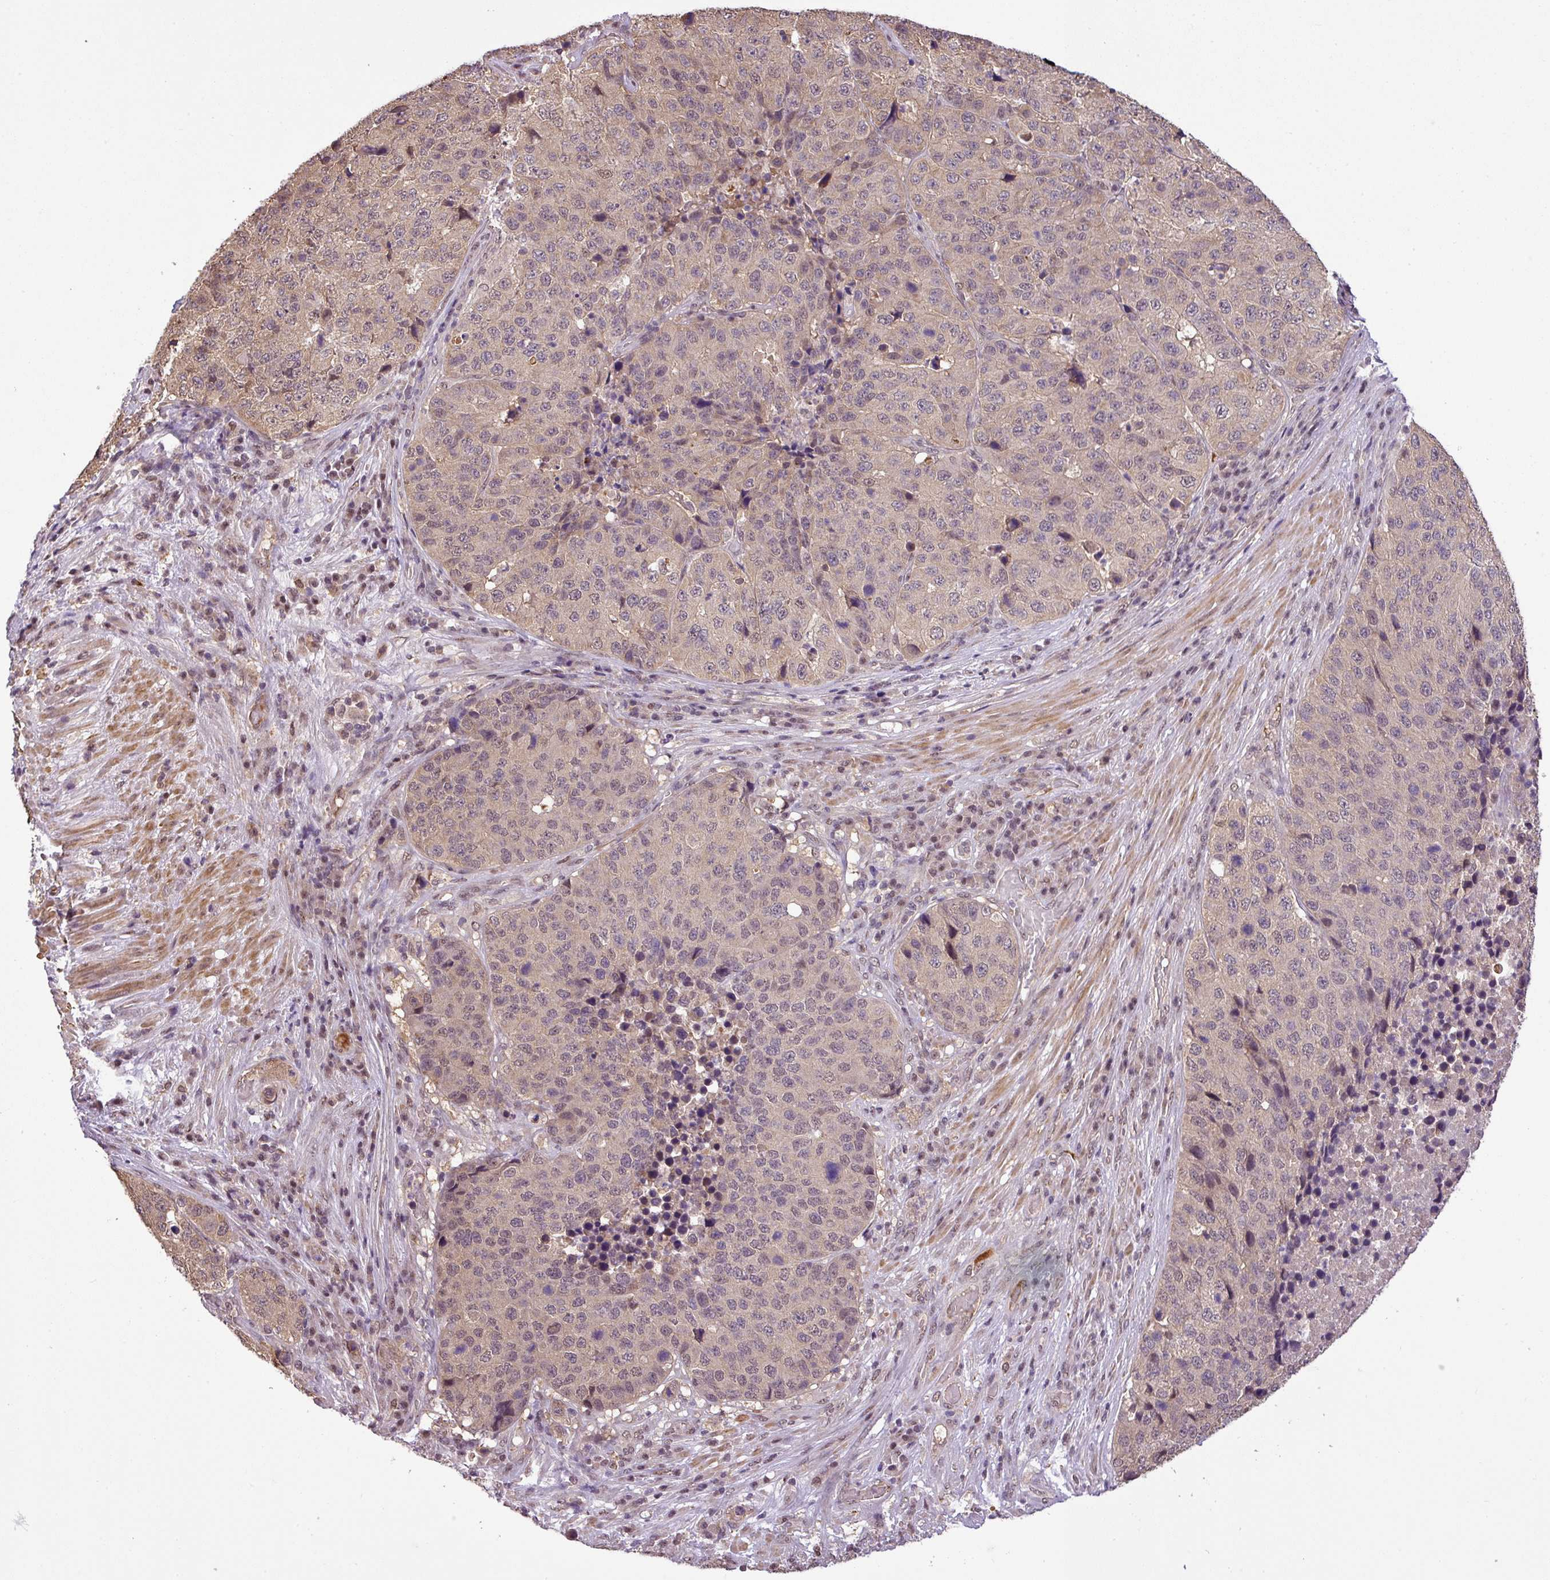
{"staining": {"intensity": "weak", "quantity": ">75%", "location": "cytoplasmic/membranous"}, "tissue": "stomach cancer", "cell_type": "Tumor cells", "image_type": "cancer", "snomed": [{"axis": "morphology", "description": "Adenocarcinoma, NOS"}, {"axis": "topography", "description": "Stomach"}], "caption": "A brown stain shows weak cytoplasmic/membranous staining of a protein in stomach cancer (adenocarcinoma) tumor cells.", "gene": "MFHAS1", "patient": {"sex": "male", "age": 71}}